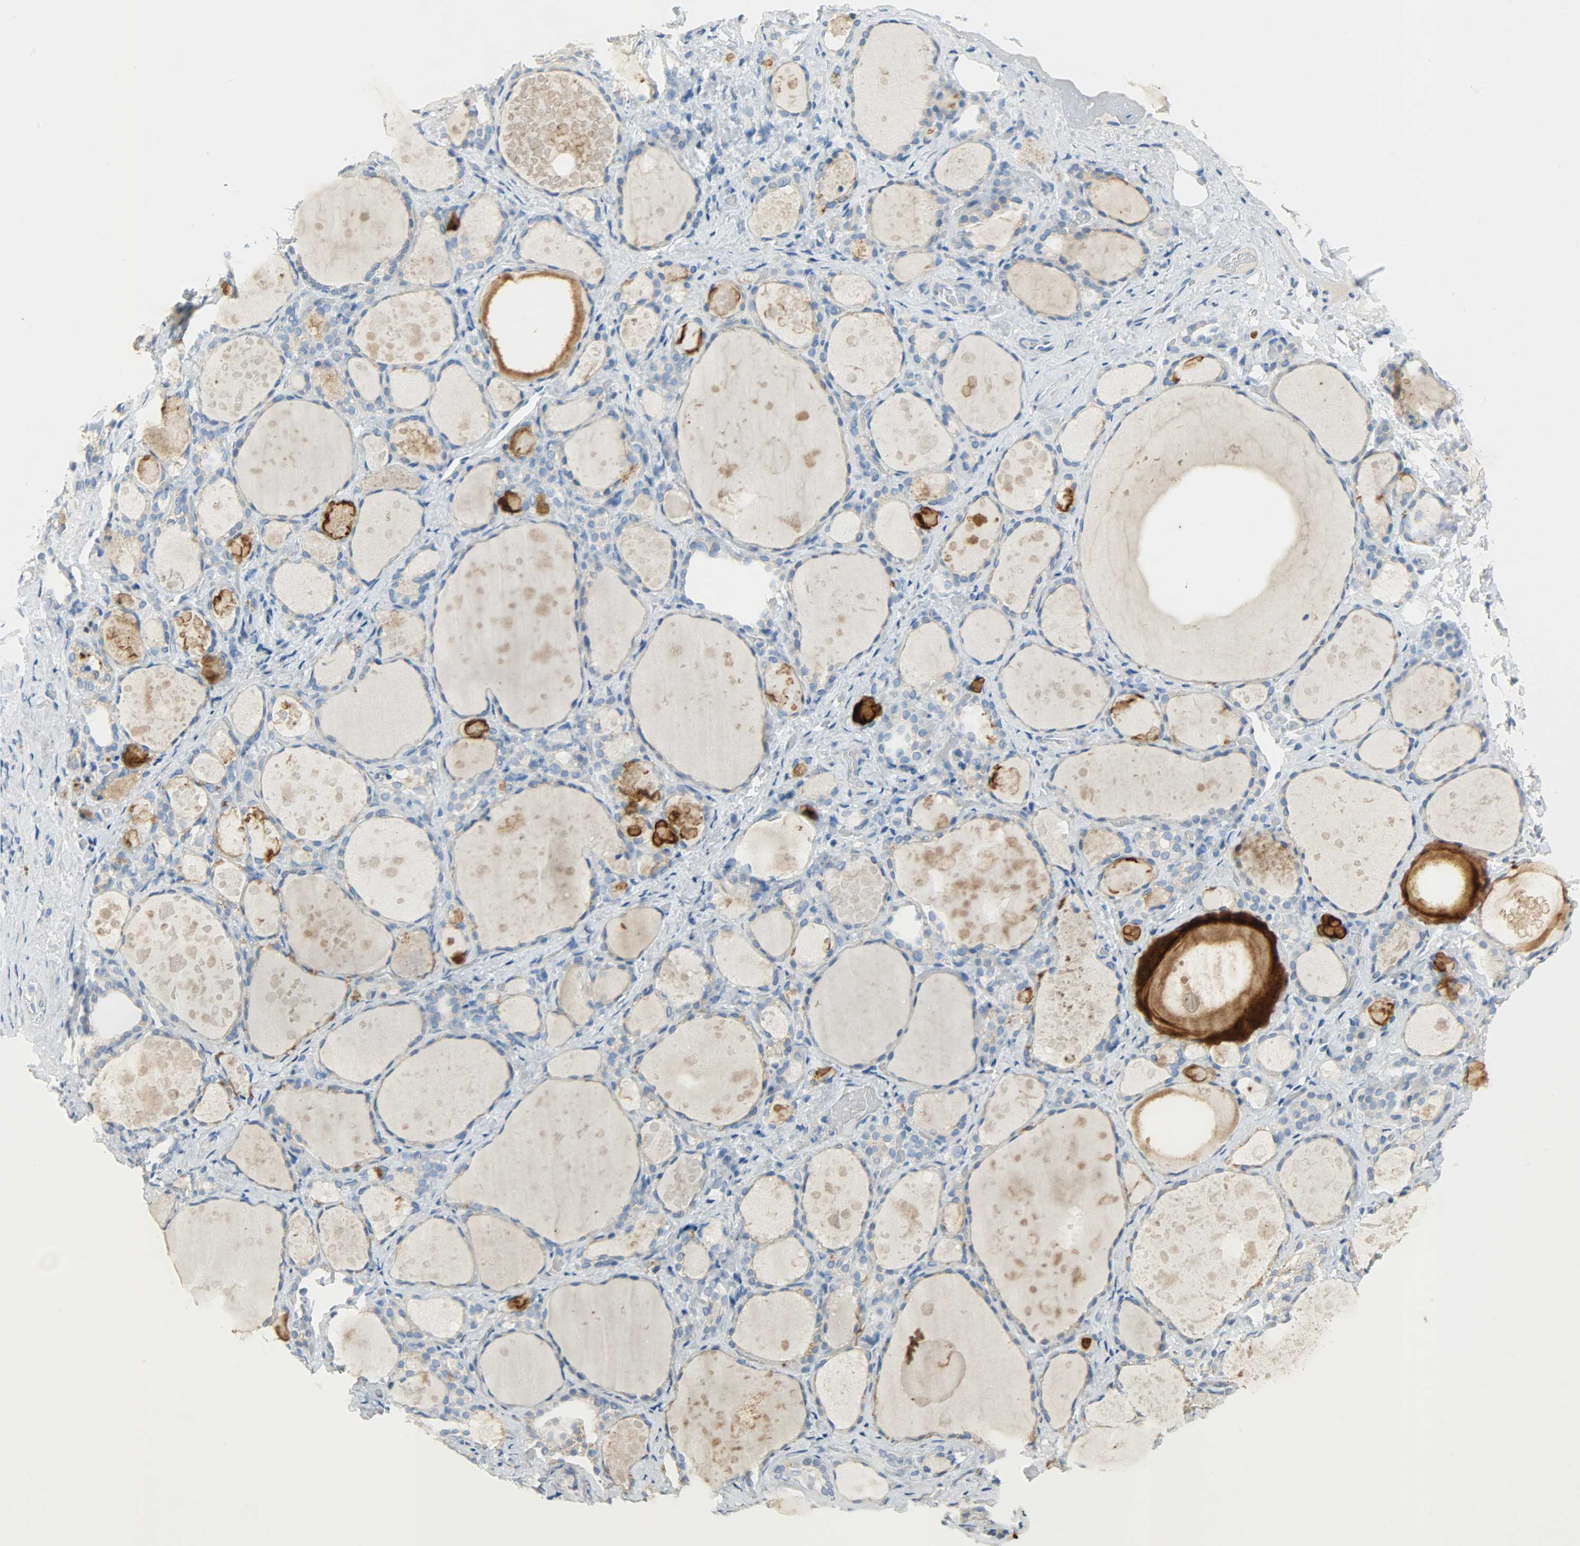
{"staining": {"intensity": "moderate", "quantity": ">75%", "location": "cytoplasmic/membranous"}, "tissue": "thyroid gland", "cell_type": "Glandular cells", "image_type": "normal", "snomed": [{"axis": "morphology", "description": "Normal tissue, NOS"}, {"axis": "topography", "description": "Thyroid gland"}], "caption": "An IHC photomicrograph of unremarkable tissue is shown. Protein staining in brown shows moderate cytoplasmic/membranous positivity in thyroid gland within glandular cells. (Stains: DAB (3,3'-diaminobenzidine) in brown, nuclei in blue, Microscopy: brightfield microscopy at high magnification).", "gene": "PROM1", "patient": {"sex": "female", "age": 75}}